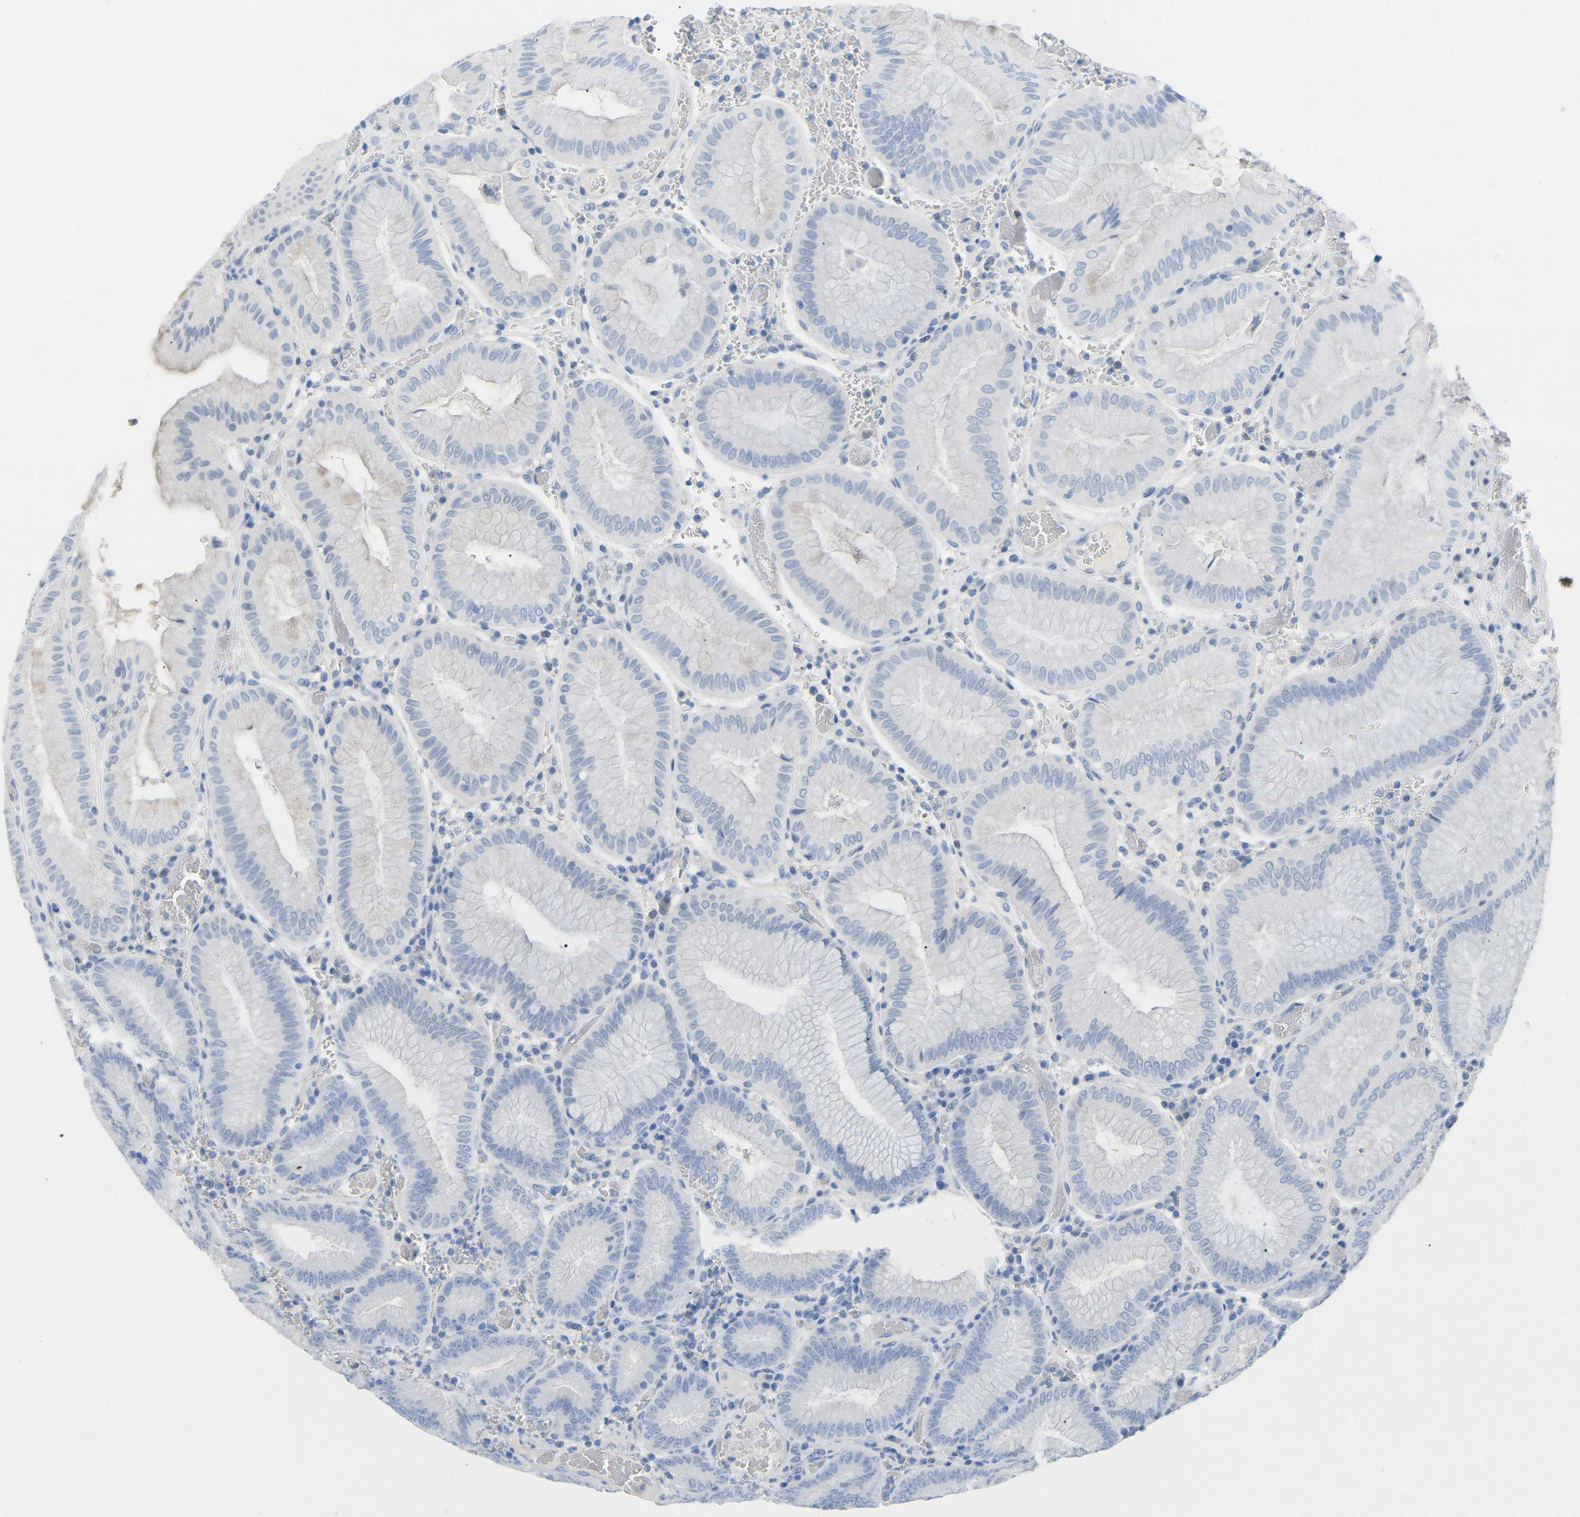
{"staining": {"intensity": "negative", "quantity": "none", "location": "none"}, "tissue": "stomach", "cell_type": "Glandular cells", "image_type": "normal", "snomed": [{"axis": "morphology", "description": "Normal tissue, NOS"}, {"axis": "morphology", "description": "Carcinoid, malignant, NOS"}, {"axis": "topography", "description": "Stomach, upper"}], "caption": "Protein analysis of benign stomach shows no significant expression in glandular cells.", "gene": "HBG2", "patient": {"sex": "male", "age": 39}}